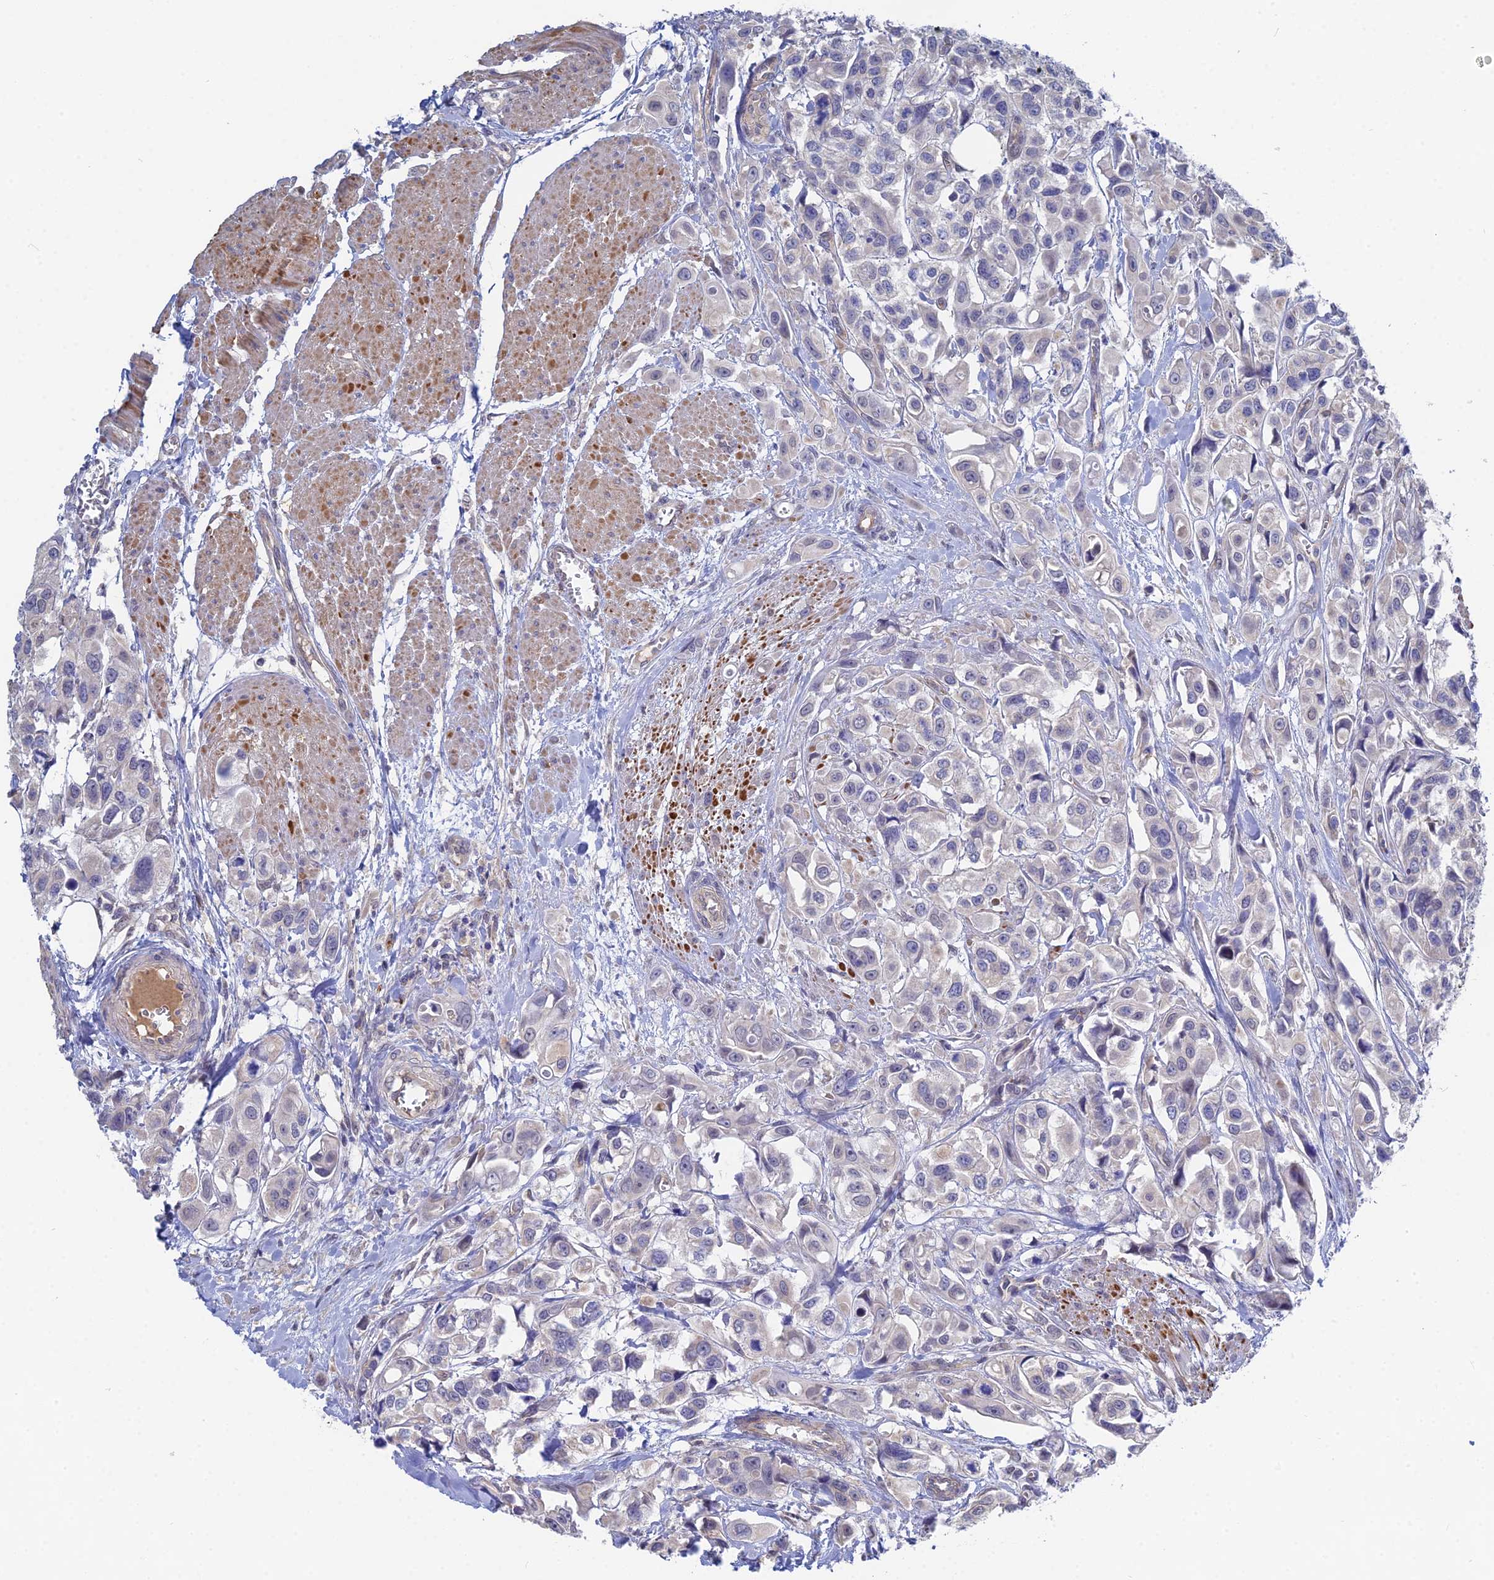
{"staining": {"intensity": "negative", "quantity": "none", "location": "none"}, "tissue": "urothelial cancer", "cell_type": "Tumor cells", "image_type": "cancer", "snomed": [{"axis": "morphology", "description": "Urothelial carcinoma, High grade"}, {"axis": "topography", "description": "Urinary bladder"}], "caption": "Tumor cells show no significant expression in high-grade urothelial carcinoma.", "gene": "DNAH14", "patient": {"sex": "male", "age": 67}}